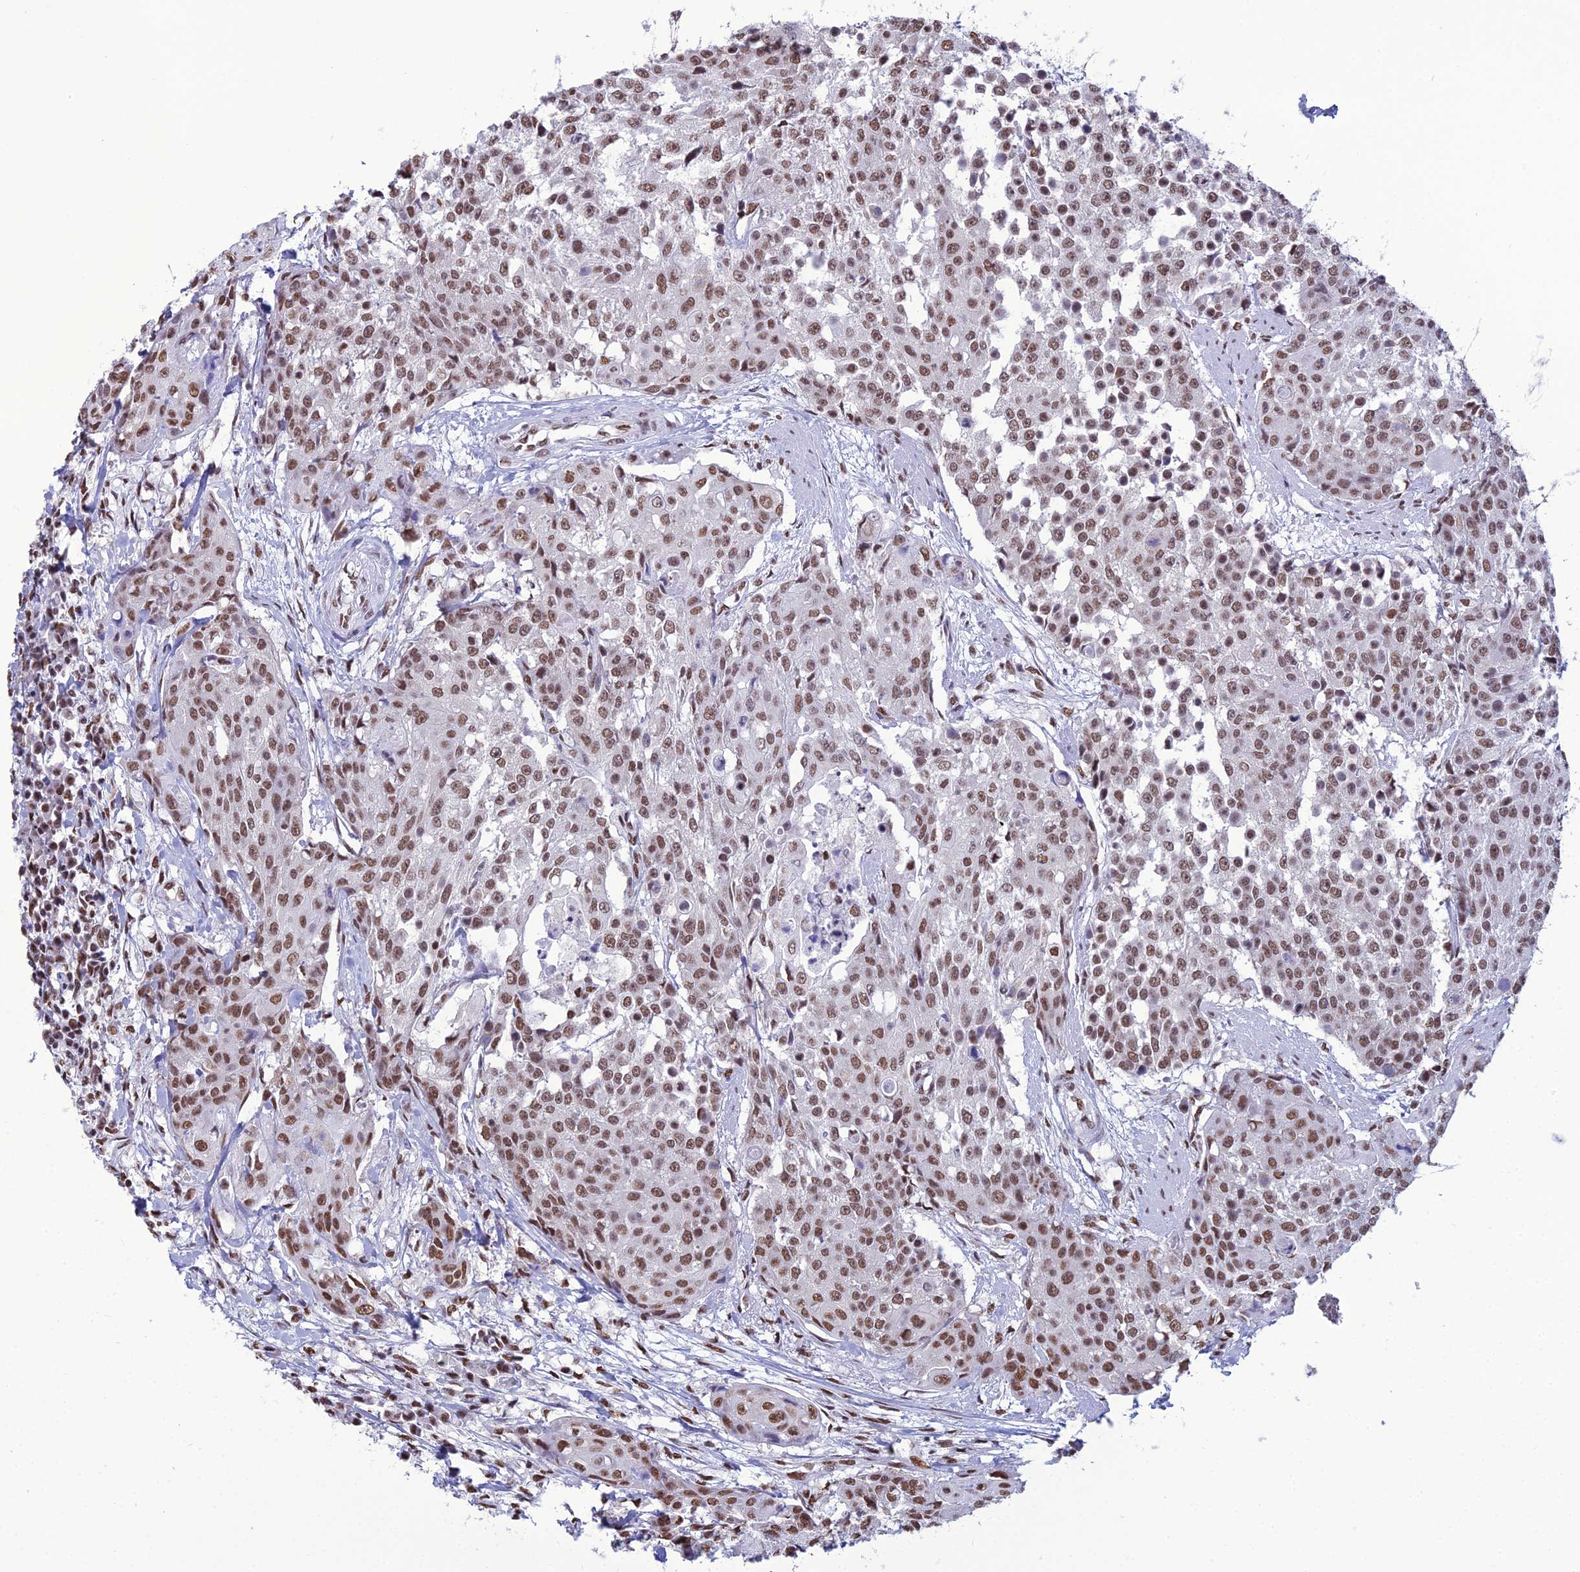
{"staining": {"intensity": "moderate", "quantity": ">75%", "location": "nuclear"}, "tissue": "urothelial cancer", "cell_type": "Tumor cells", "image_type": "cancer", "snomed": [{"axis": "morphology", "description": "Urothelial carcinoma, High grade"}, {"axis": "topography", "description": "Urinary bladder"}], "caption": "A micrograph showing moderate nuclear positivity in approximately >75% of tumor cells in urothelial carcinoma (high-grade), as visualized by brown immunohistochemical staining.", "gene": "PRAMEF12", "patient": {"sex": "female", "age": 63}}